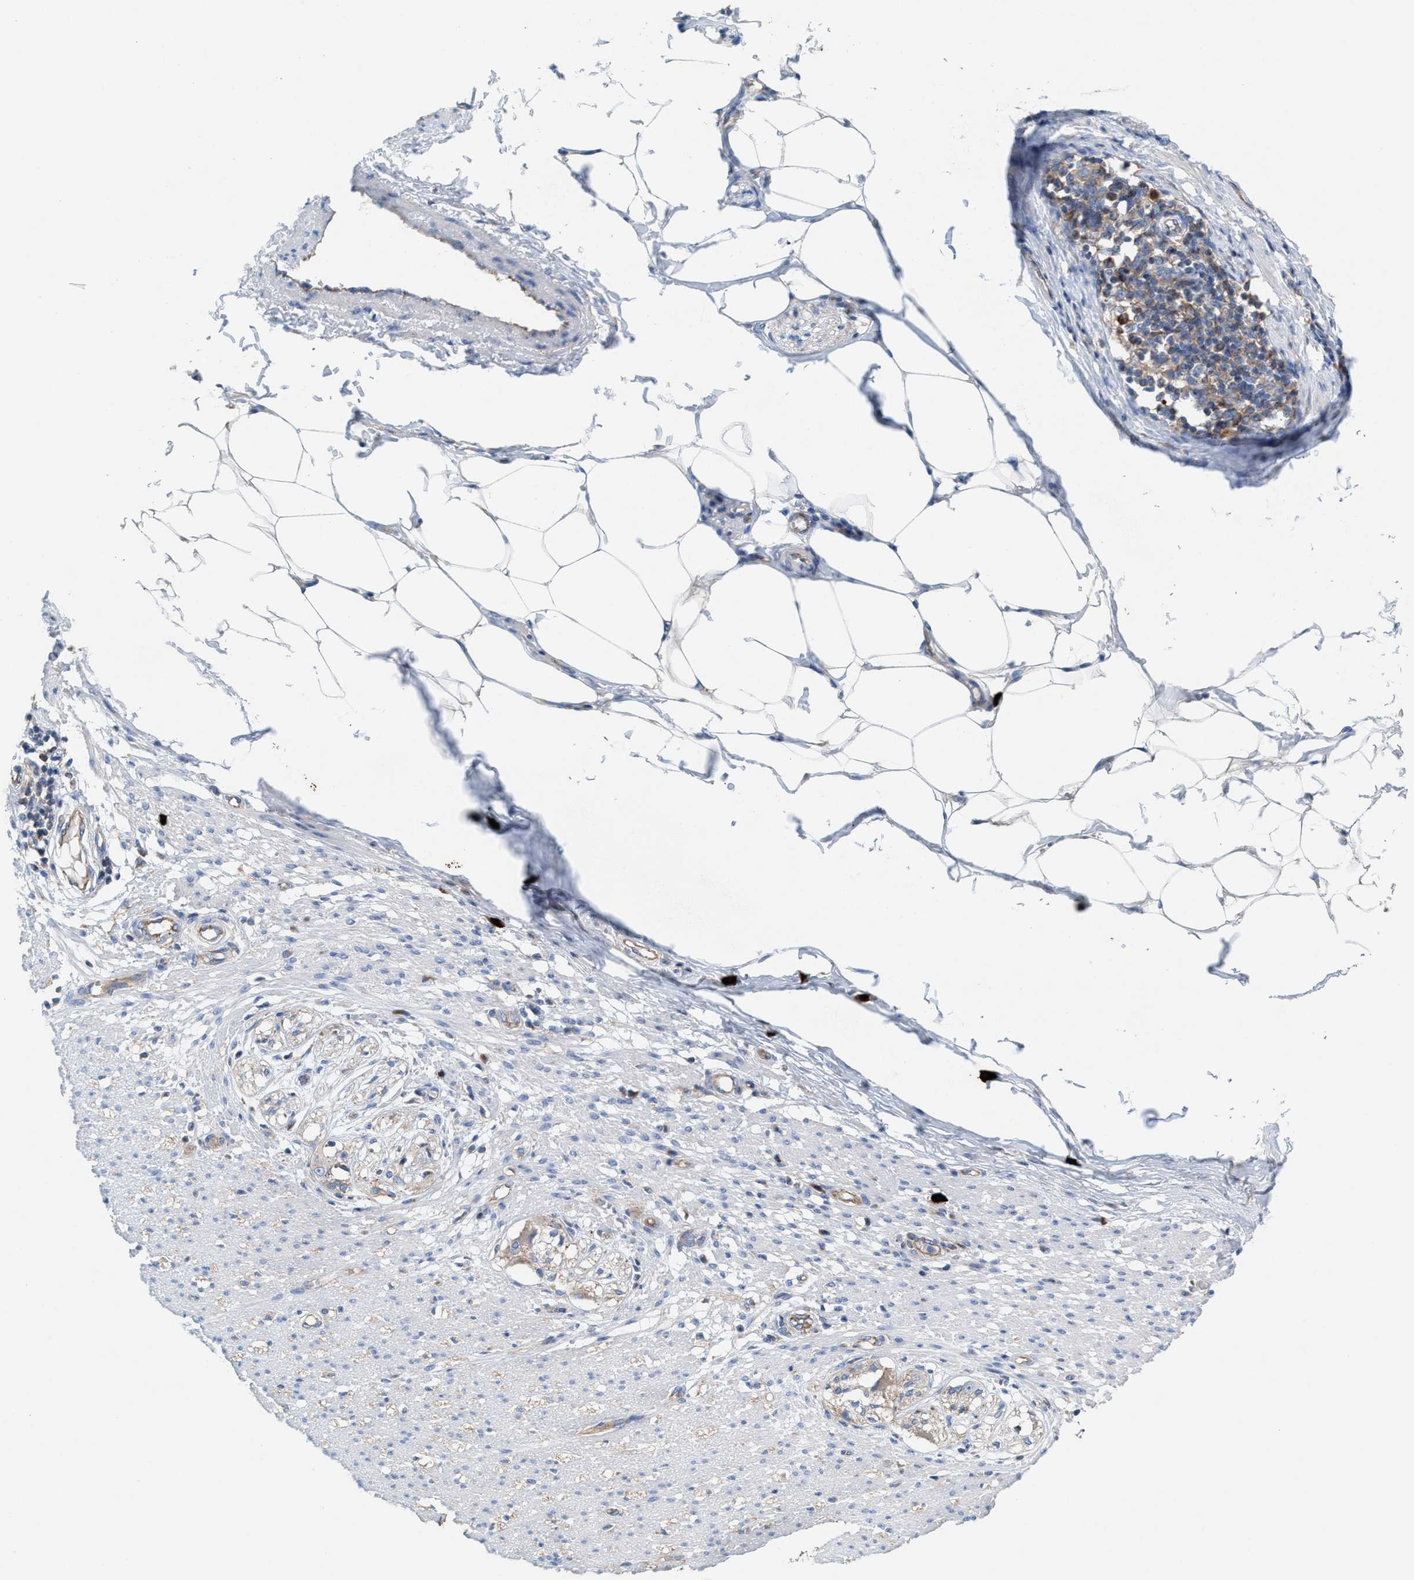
{"staining": {"intensity": "negative", "quantity": "none", "location": "none"}, "tissue": "smooth muscle", "cell_type": "Smooth muscle cells", "image_type": "normal", "snomed": [{"axis": "morphology", "description": "Normal tissue, NOS"}, {"axis": "morphology", "description": "Adenocarcinoma, NOS"}, {"axis": "topography", "description": "Colon"}, {"axis": "topography", "description": "Peripheral nerve tissue"}], "caption": "Immunohistochemistry of unremarkable human smooth muscle exhibits no staining in smooth muscle cells. Nuclei are stained in blue.", "gene": "NYAP1", "patient": {"sex": "male", "age": 14}}